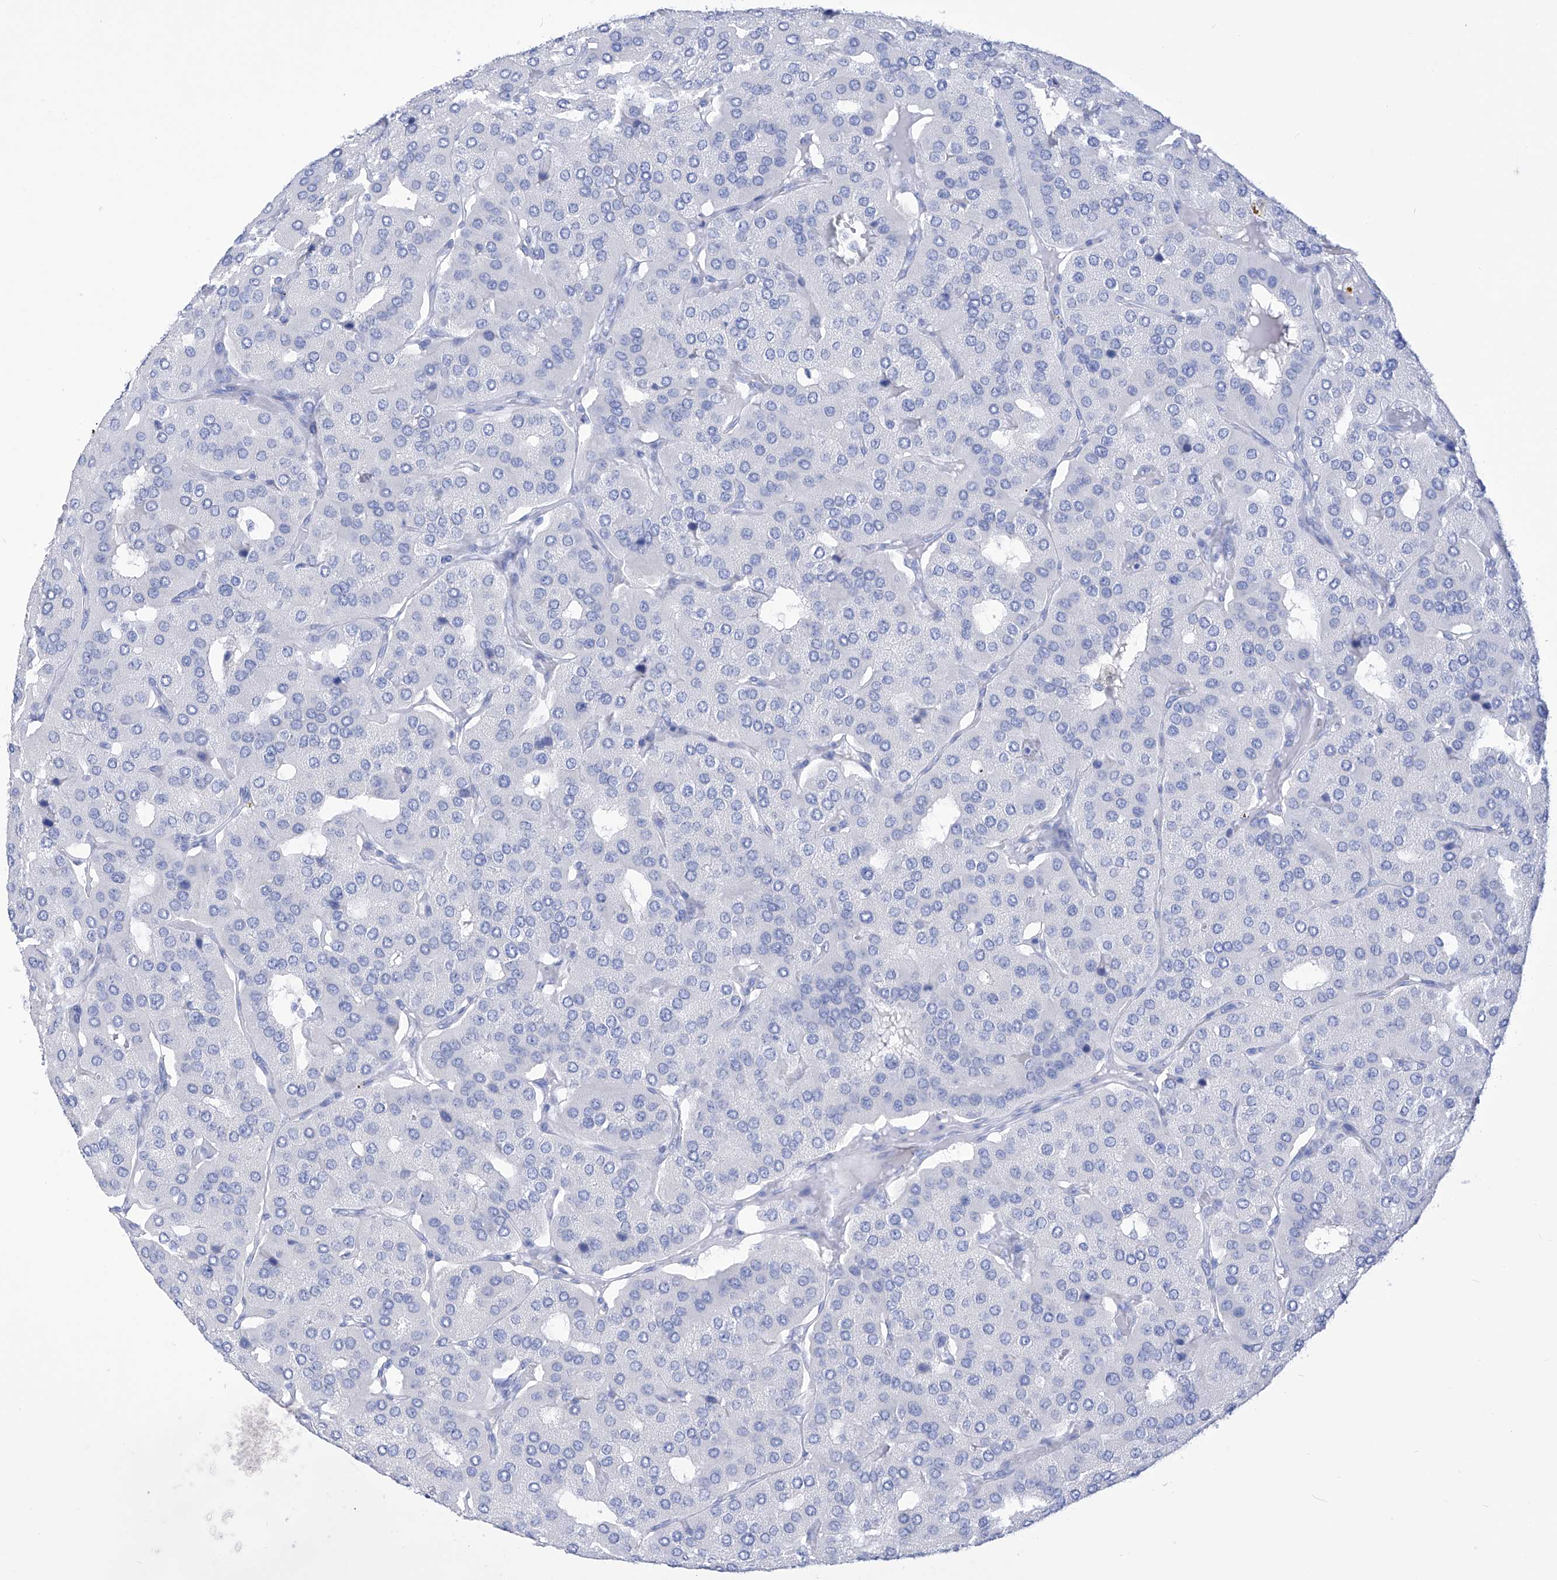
{"staining": {"intensity": "negative", "quantity": "none", "location": "none"}, "tissue": "parathyroid gland", "cell_type": "Glandular cells", "image_type": "normal", "snomed": [{"axis": "morphology", "description": "Normal tissue, NOS"}, {"axis": "morphology", "description": "Adenoma, NOS"}, {"axis": "topography", "description": "Parathyroid gland"}], "caption": "Immunohistochemistry (IHC) image of normal parathyroid gland stained for a protein (brown), which reveals no expression in glandular cells. (Stains: DAB (3,3'-diaminobenzidine) IHC with hematoxylin counter stain, Microscopy: brightfield microscopy at high magnification).", "gene": "FLG", "patient": {"sex": "female", "age": 86}}